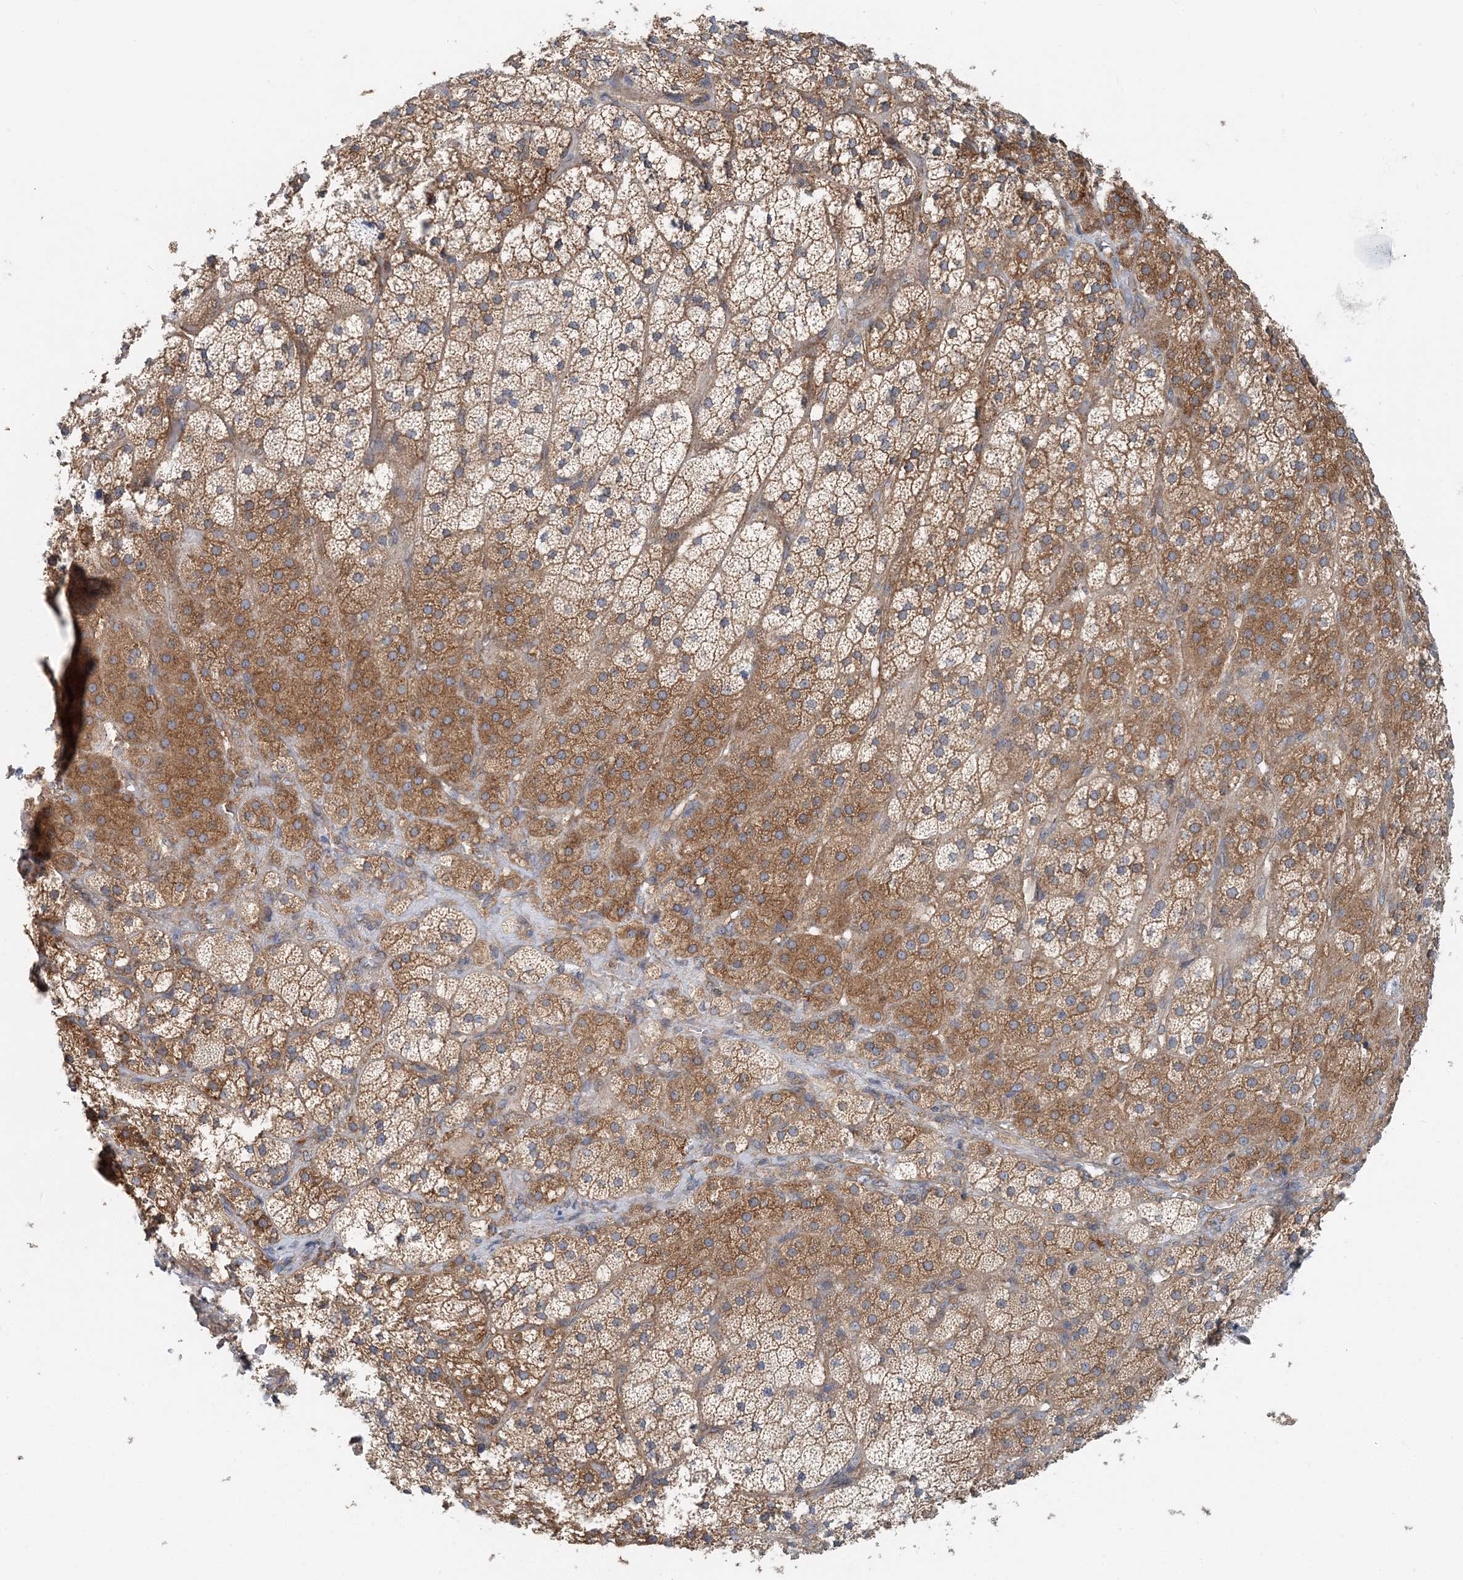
{"staining": {"intensity": "strong", "quantity": ">75%", "location": "cytoplasmic/membranous"}, "tissue": "adrenal gland", "cell_type": "Glandular cells", "image_type": "normal", "snomed": [{"axis": "morphology", "description": "Normal tissue, NOS"}, {"axis": "topography", "description": "Adrenal gland"}], "caption": "Approximately >75% of glandular cells in benign human adrenal gland exhibit strong cytoplasmic/membranous protein expression as visualized by brown immunohistochemical staining.", "gene": "MOB4", "patient": {"sex": "male", "age": 57}}